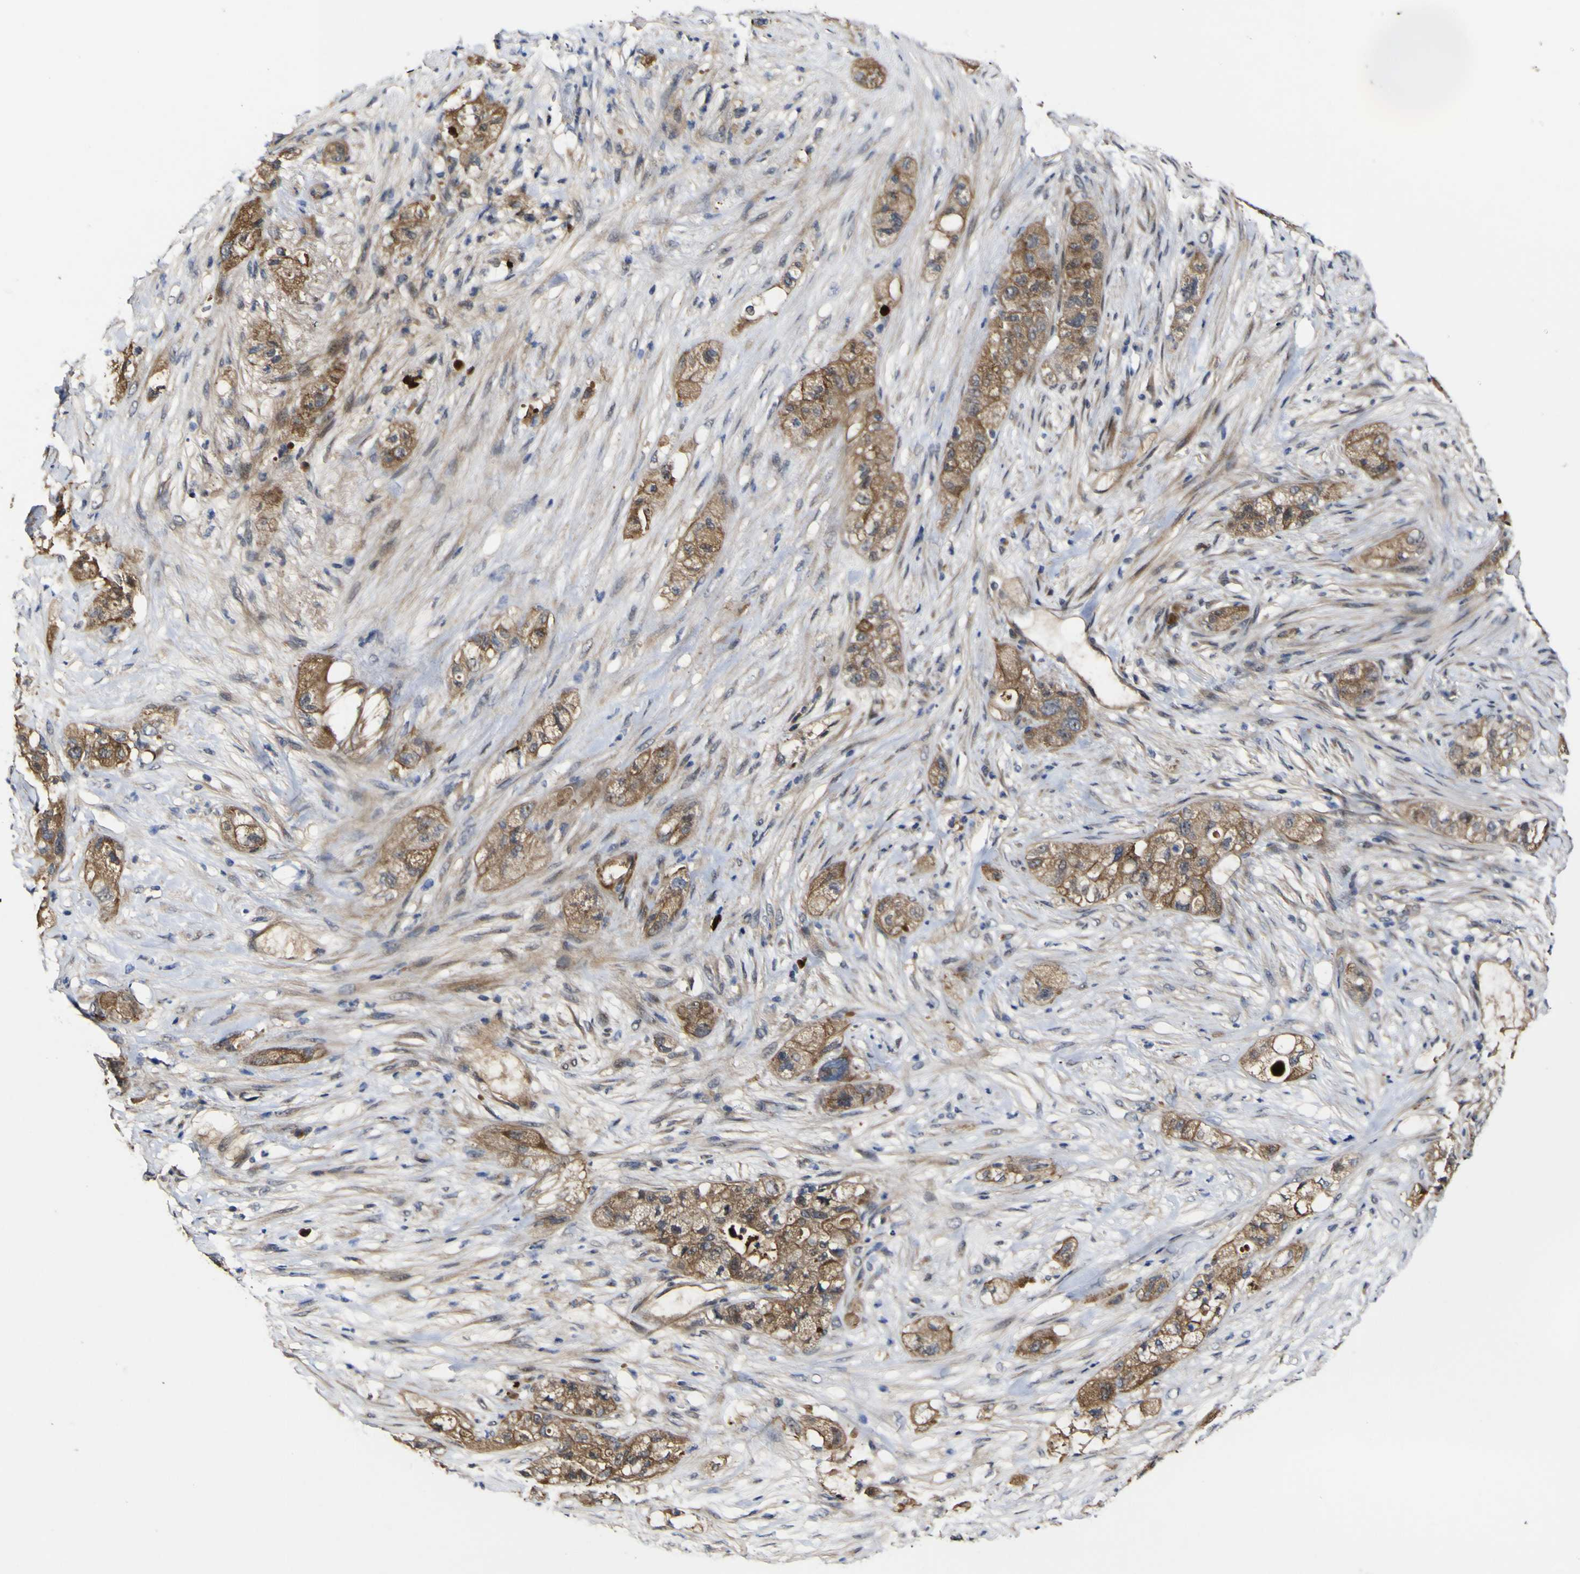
{"staining": {"intensity": "moderate", "quantity": ">75%", "location": "cytoplasmic/membranous"}, "tissue": "pancreatic cancer", "cell_type": "Tumor cells", "image_type": "cancer", "snomed": [{"axis": "morphology", "description": "Adenocarcinoma, NOS"}, {"axis": "topography", "description": "Pancreas"}], "caption": "Protein expression analysis of human pancreatic cancer reveals moderate cytoplasmic/membranous positivity in about >75% of tumor cells. The protein of interest is stained brown, and the nuclei are stained in blue (DAB (3,3'-diaminobenzidine) IHC with brightfield microscopy, high magnification).", "gene": "CCL2", "patient": {"sex": "female", "age": 78}}